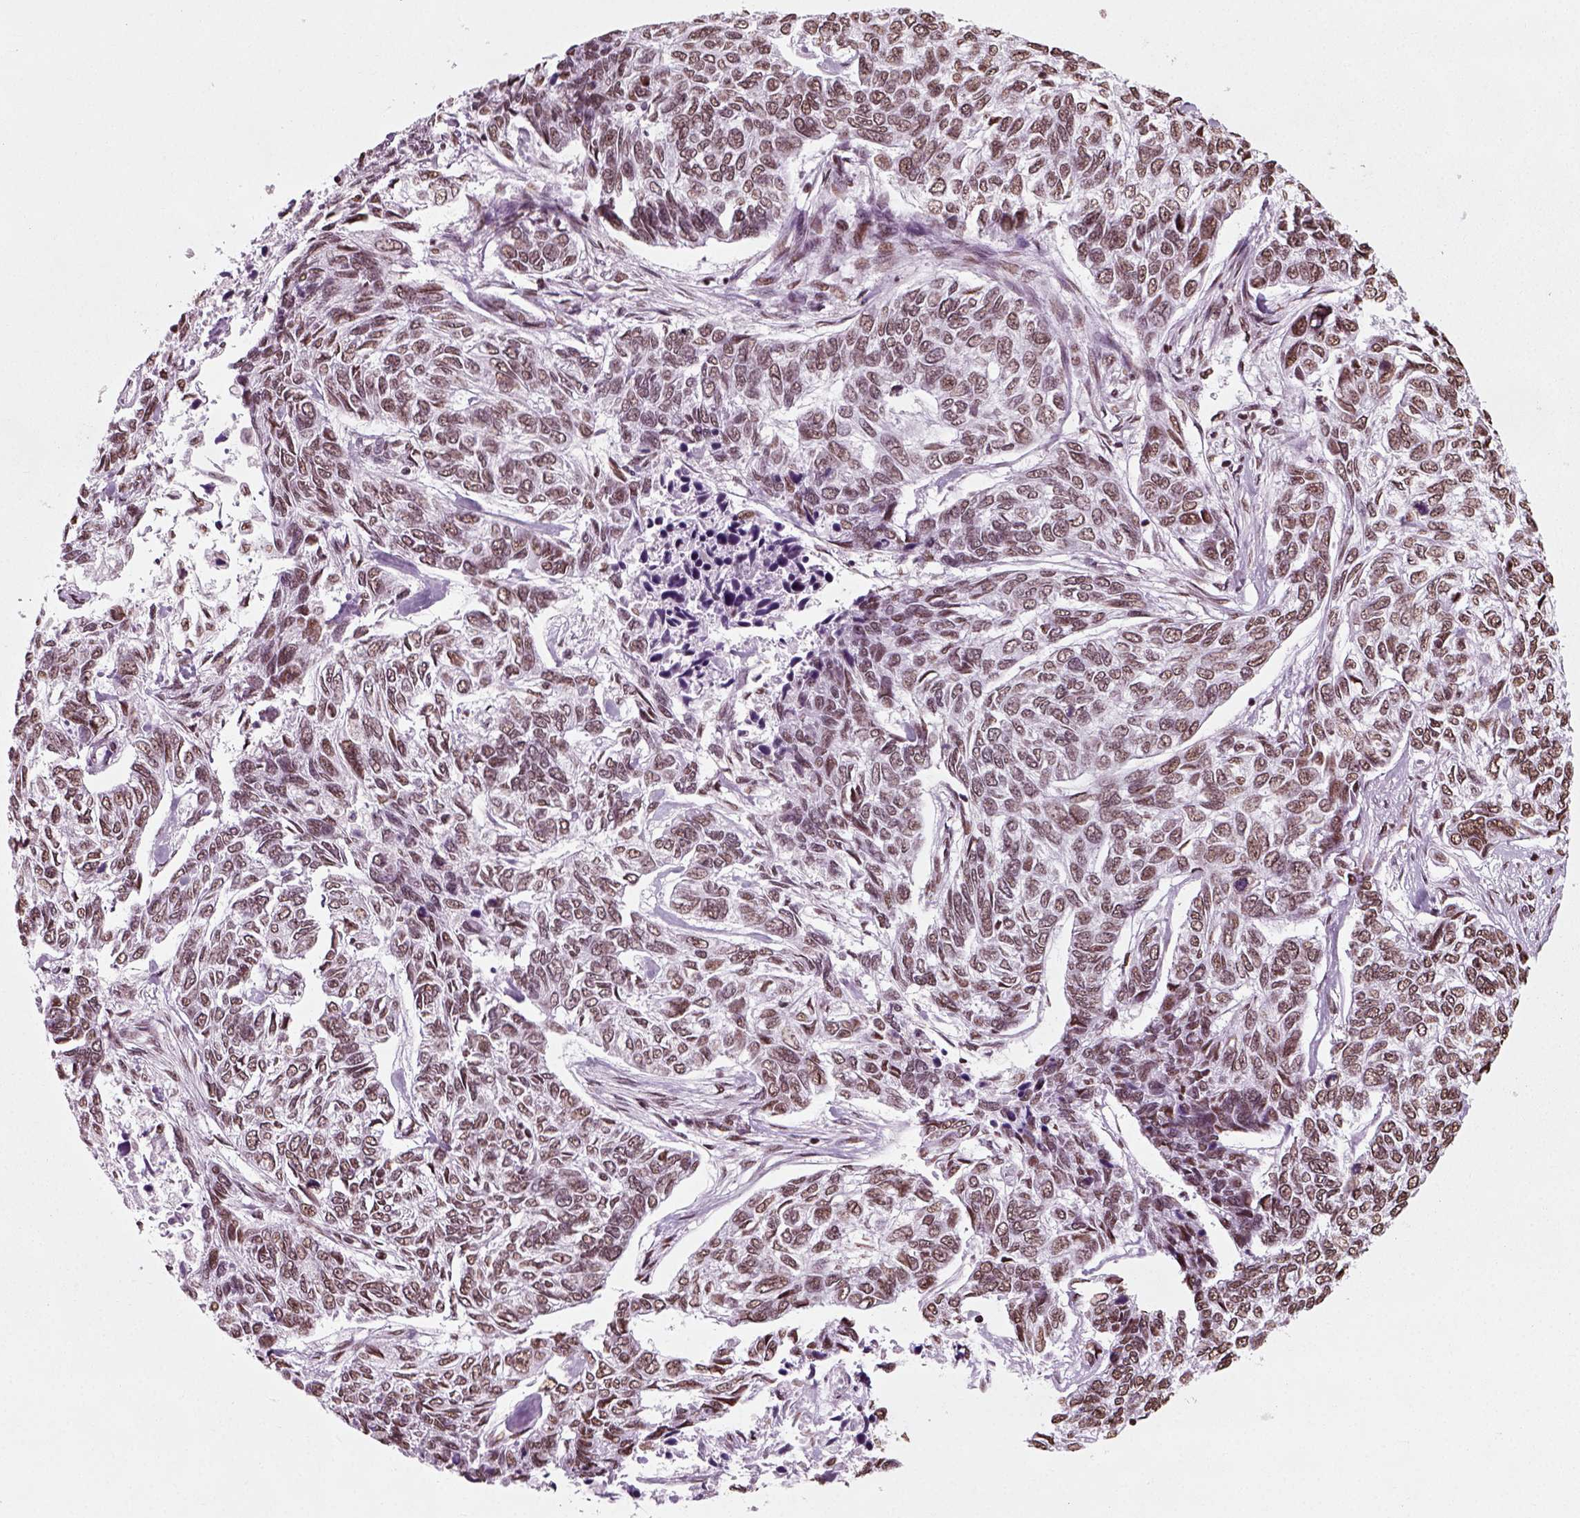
{"staining": {"intensity": "weak", "quantity": "25%-75%", "location": "nuclear"}, "tissue": "skin cancer", "cell_type": "Tumor cells", "image_type": "cancer", "snomed": [{"axis": "morphology", "description": "Basal cell carcinoma"}, {"axis": "topography", "description": "Skin"}], "caption": "Skin basal cell carcinoma stained with DAB (3,3'-diaminobenzidine) IHC reveals low levels of weak nuclear positivity in approximately 25%-75% of tumor cells.", "gene": "POLR1H", "patient": {"sex": "female", "age": 65}}